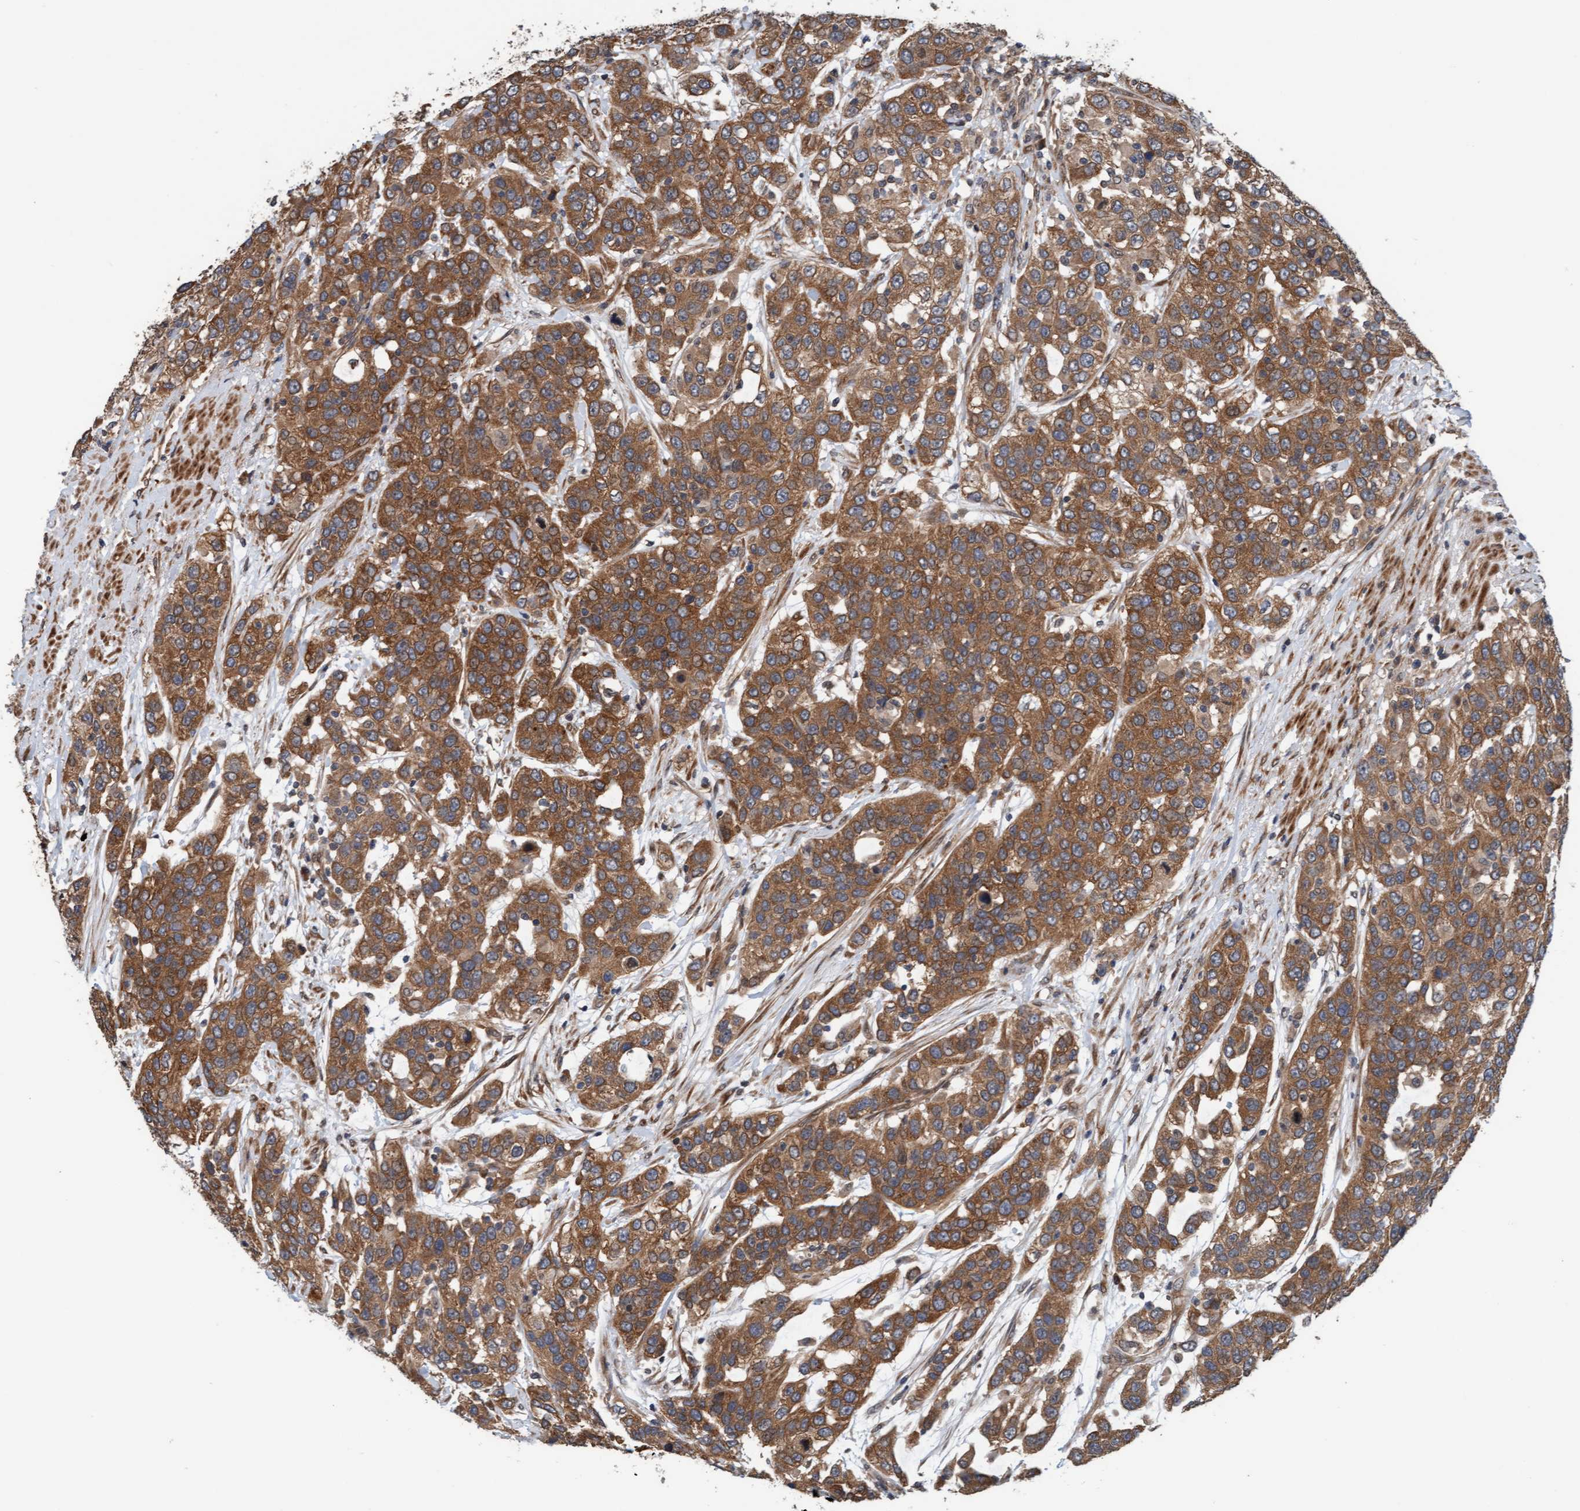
{"staining": {"intensity": "moderate", "quantity": ">75%", "location": "cytoplasmic/membranous"}, "tissue": "urothelial cancer", "cell_type": "Tumor cells", "image_type": "cancer", "snomed": [{"axis": "morphology", "description": "Urothelial carcinoma, High grade"}, {"axis": "topography", "description": "Urinary bladder"}], "caption": "Protein expression analysis of human urothelial cancer reveals moderate cytoplasmic/membranous expression in approximately >75% of tumor cells. The staining was performed using DAB to visualize the protein expression in brown, while the nuclei were stained in blue with hematoxylin (Magnification: 20x).", "gene": "MLXIP", "patient": {"sex": "female", "age": 80}}